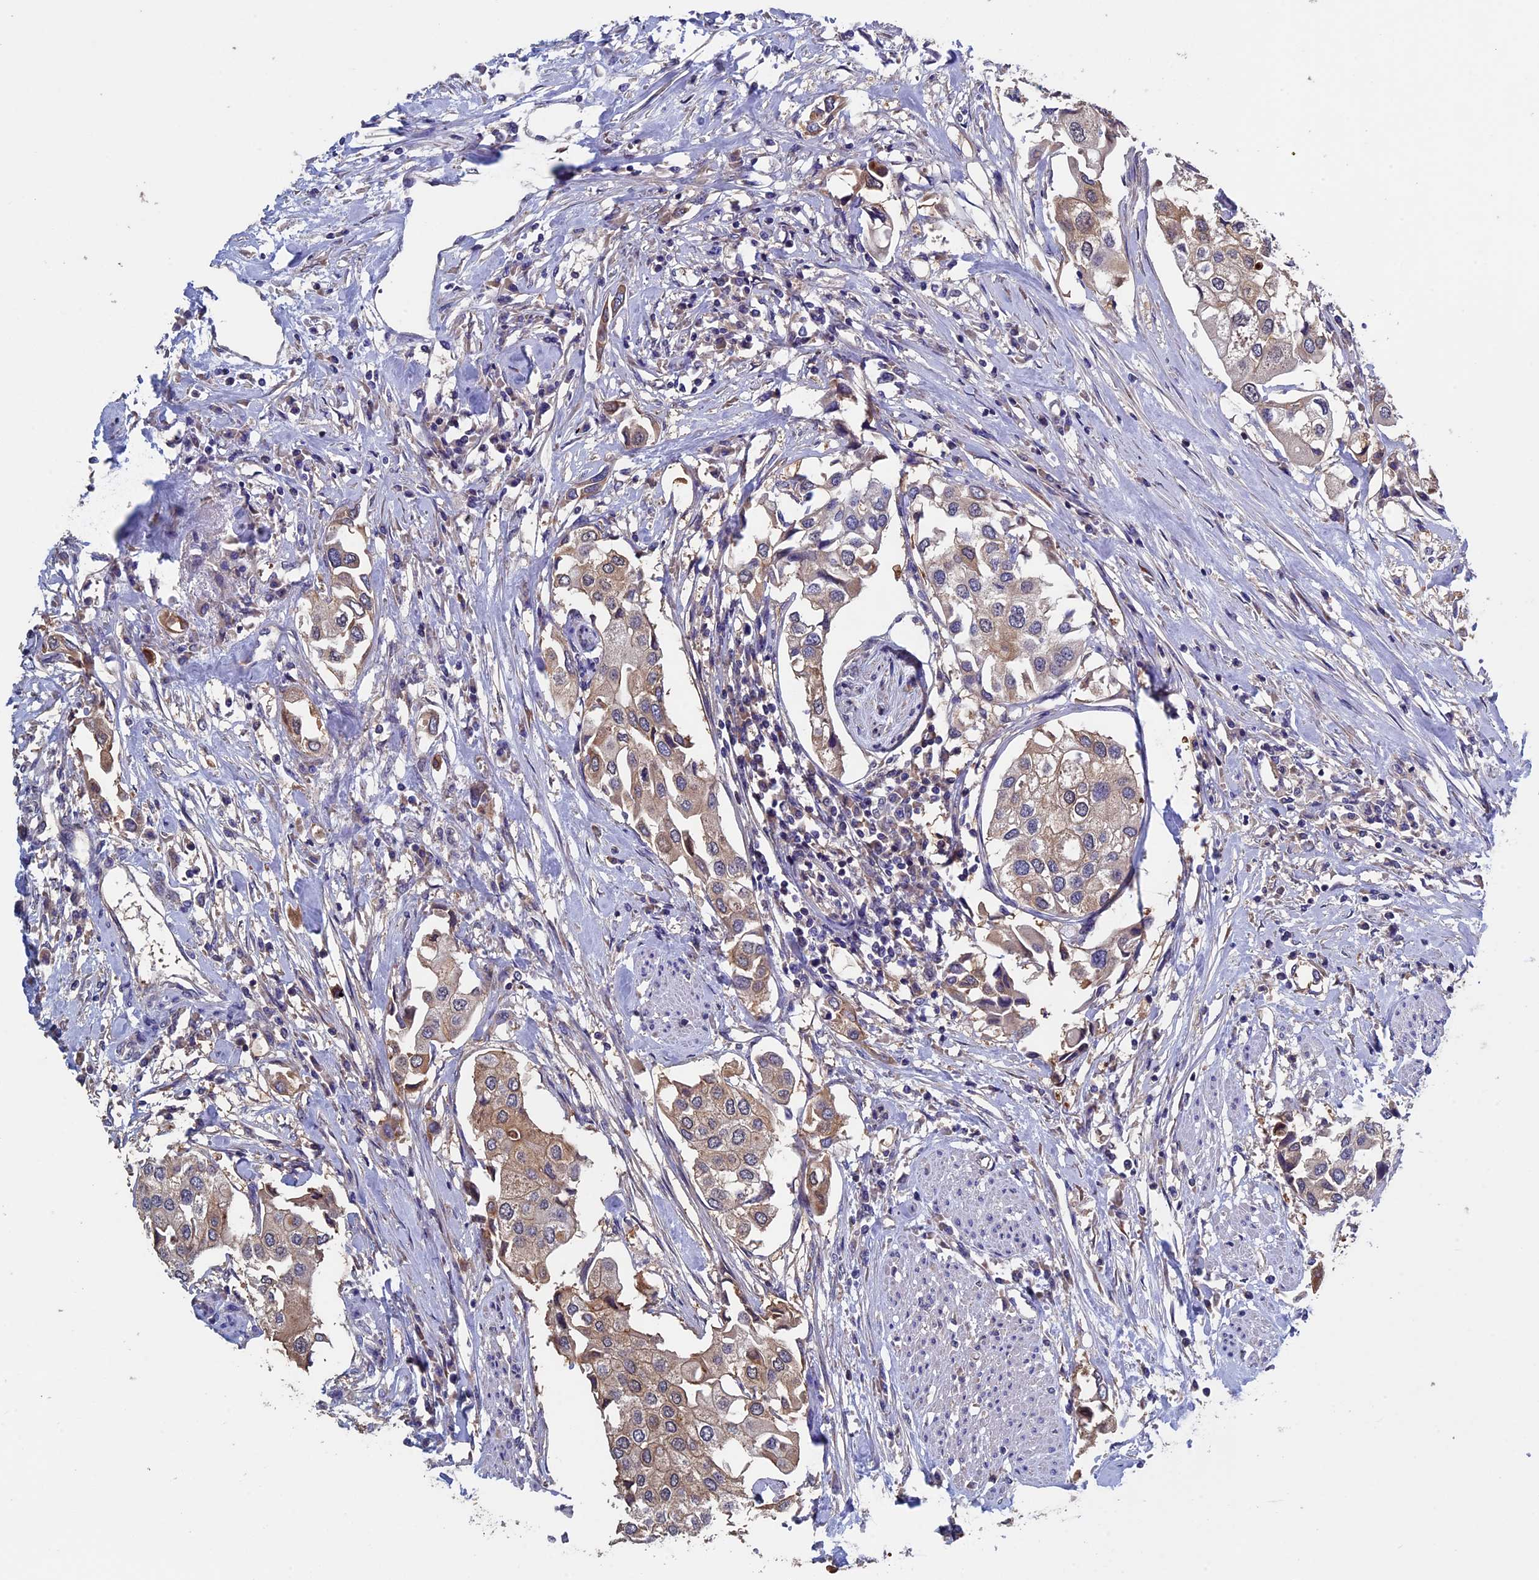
{"staining": {"intensity": "moderate", "quantity": ">75%", "location": "cytoplasmic/membranous"}, "tissue": "urothelial cancer", "cell_type": "Tumor cells", "image_type": "cancer", "snomed": [{"axis": "morphology", "description": "Urothelial carcinoma, High grade"}, {"axis": "topography", "description": "Urinary bladder"}], "caption": "Brown immunohistochemical staining in urothelial cancer shows moderate cytoplasmic/membranous staining in about >75% of tumor cells.", "gene": "LCMT1", "patient": {"sex": "male", "age": 64}}